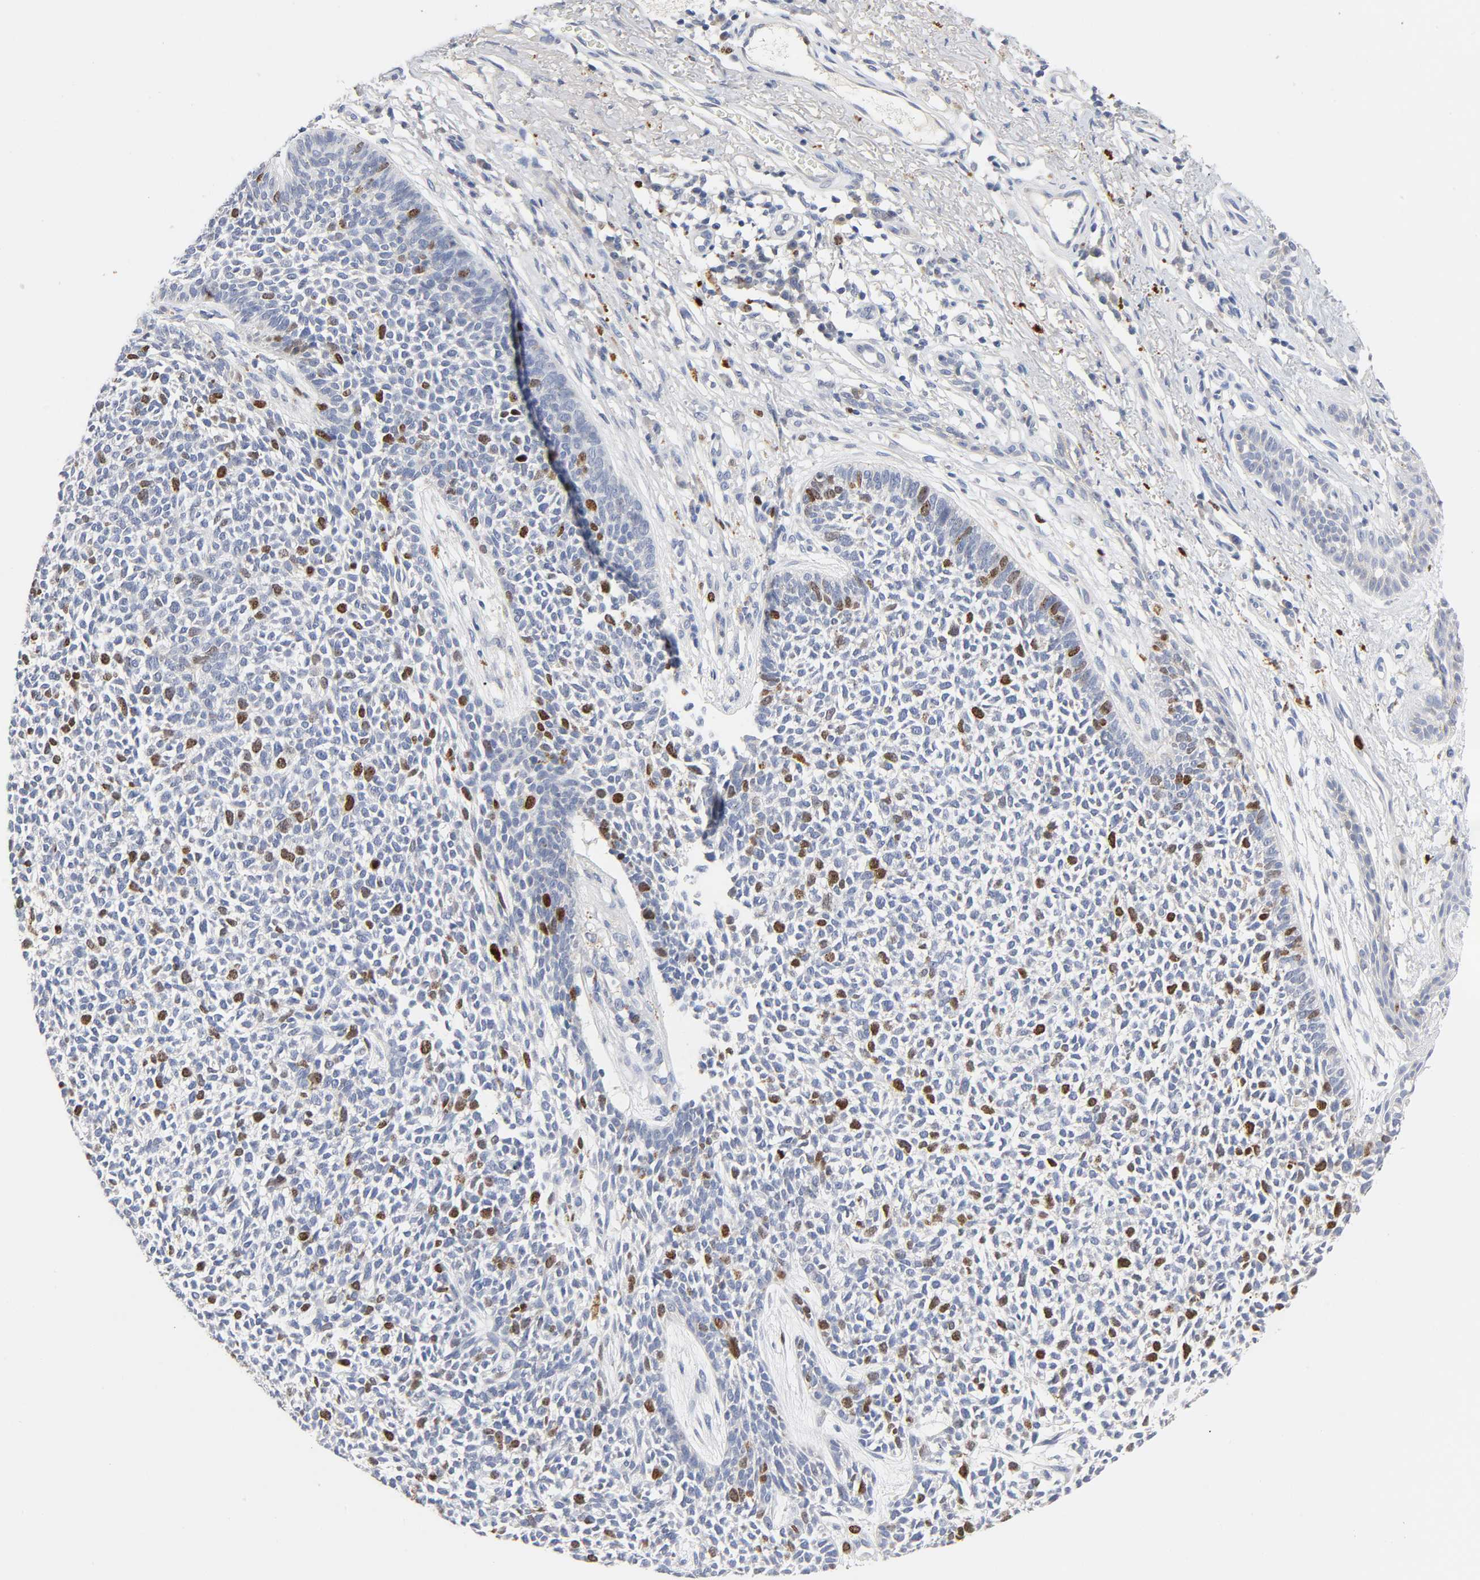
{"staining": {"intensity": "moderate", "quantity": "<25%", "location": "nuclear"}, "tissue": "skin cancer", "cell_type": "Tumor cells", "image_type": "cancer", "snomed": [{"axis": "morphology", "description": "Basal cell carcinoma"}, {"axis": "topography", "description": "Skin"}], "caption": "Immunohistochemical staining of basal cell carcinoma (skin) displays moderate nuclear protein positivity in approximately <25% of tumor cells.", "gene": "BIRC5", "patient": {"sex": "female", "age": 84}}